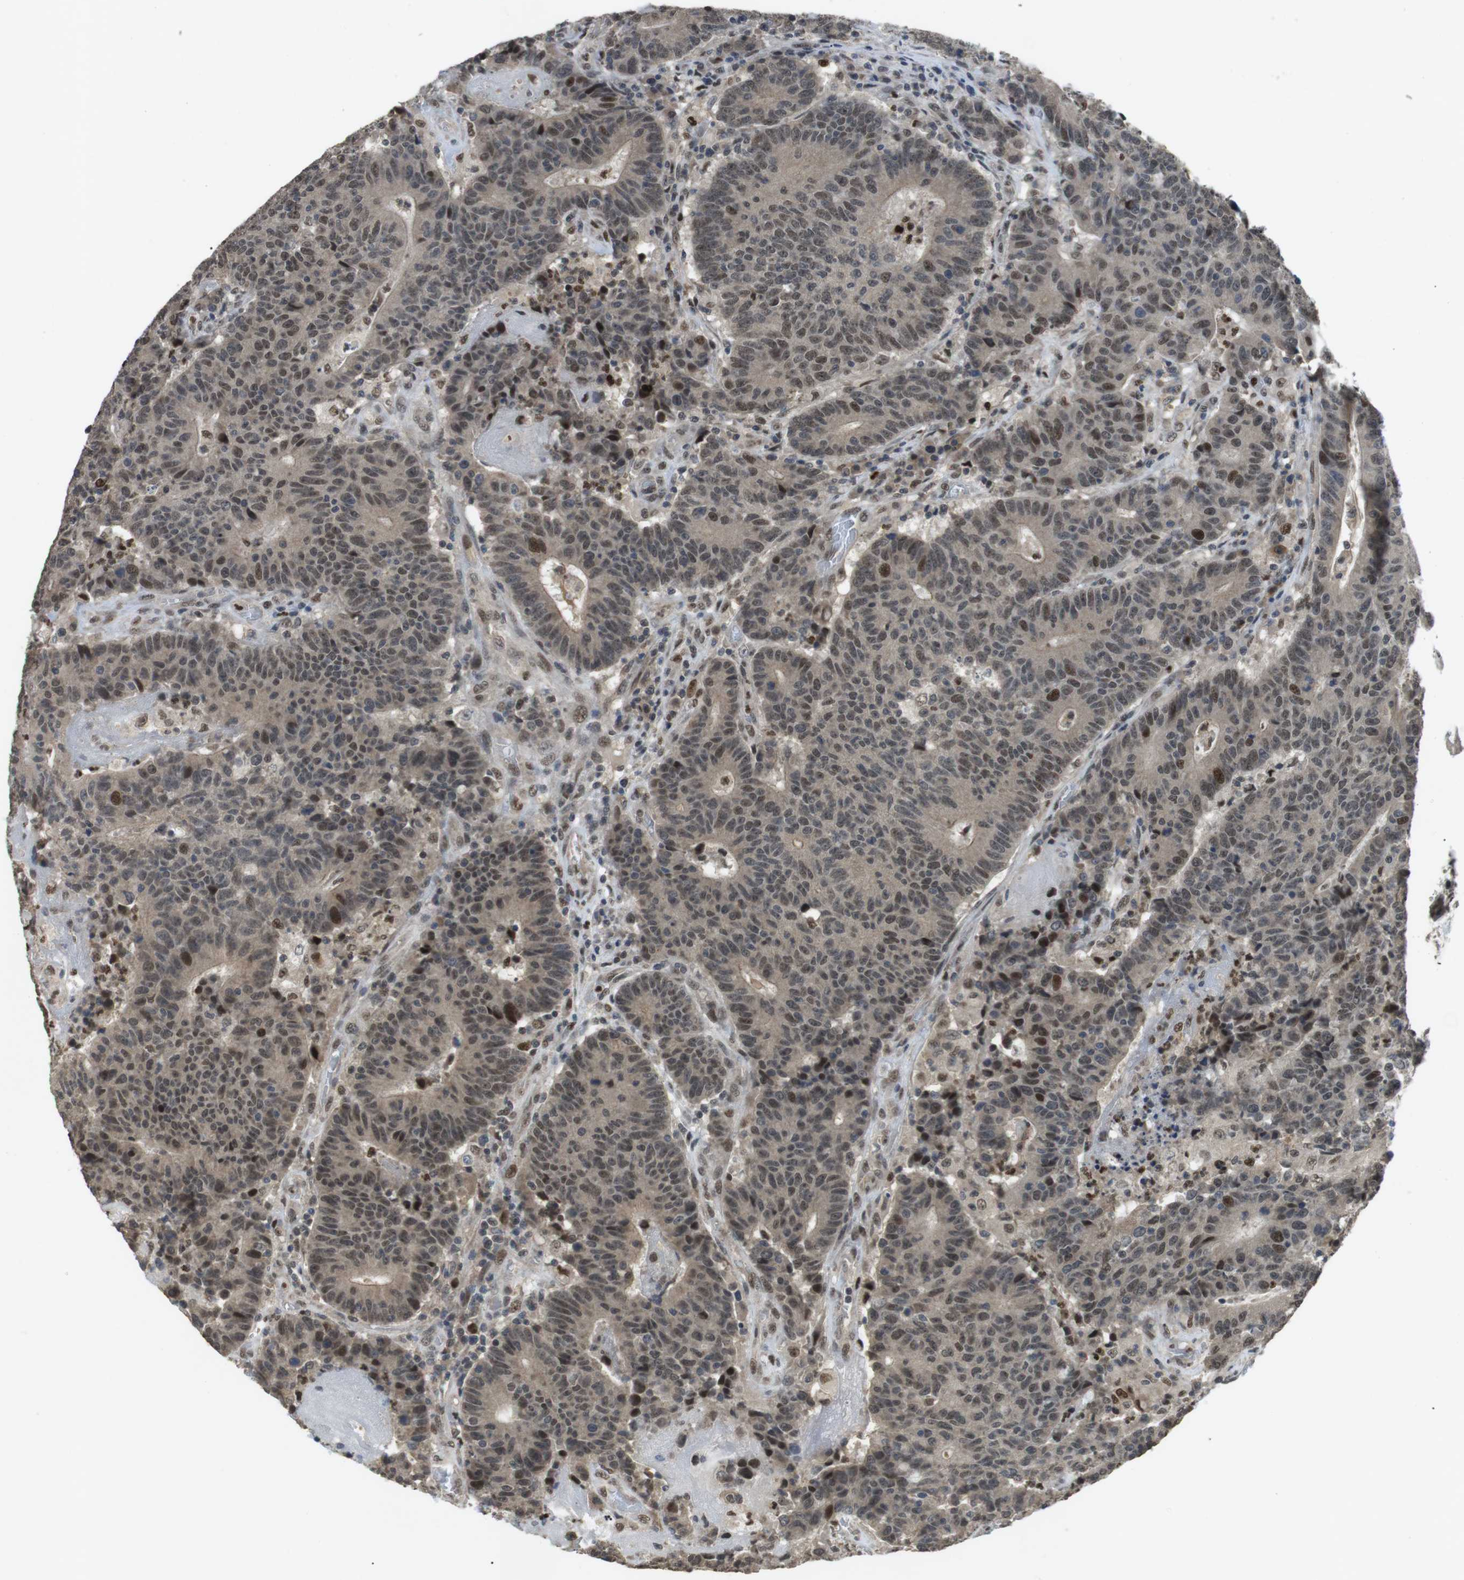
{"staining": {"intensity": "moderate", "quantity": "25%-75%", "location": "cytoplasmic/membranous,nuclear"}, "tissue": "colorectal cancer", "cell_type": "Tumor cells", "image_type": "cancer", "snomed": [{"axis": "morphology", "description": "Normal tissue, NOS"}, {"axis": "morphology", "description": "Adenocarcinoma, NOS"}, {"axis": "topography", "description": "Colon"}], "caption": "Moderate cytoplasmic/membranous and nuclear protein expression is present in approximately 25%-75% of tumor cells in colorectal adenocarcinoma. Nuclei are stained in blue.", "gene": "ORAI3", "patient": {"sex": "female", "age": 75}}